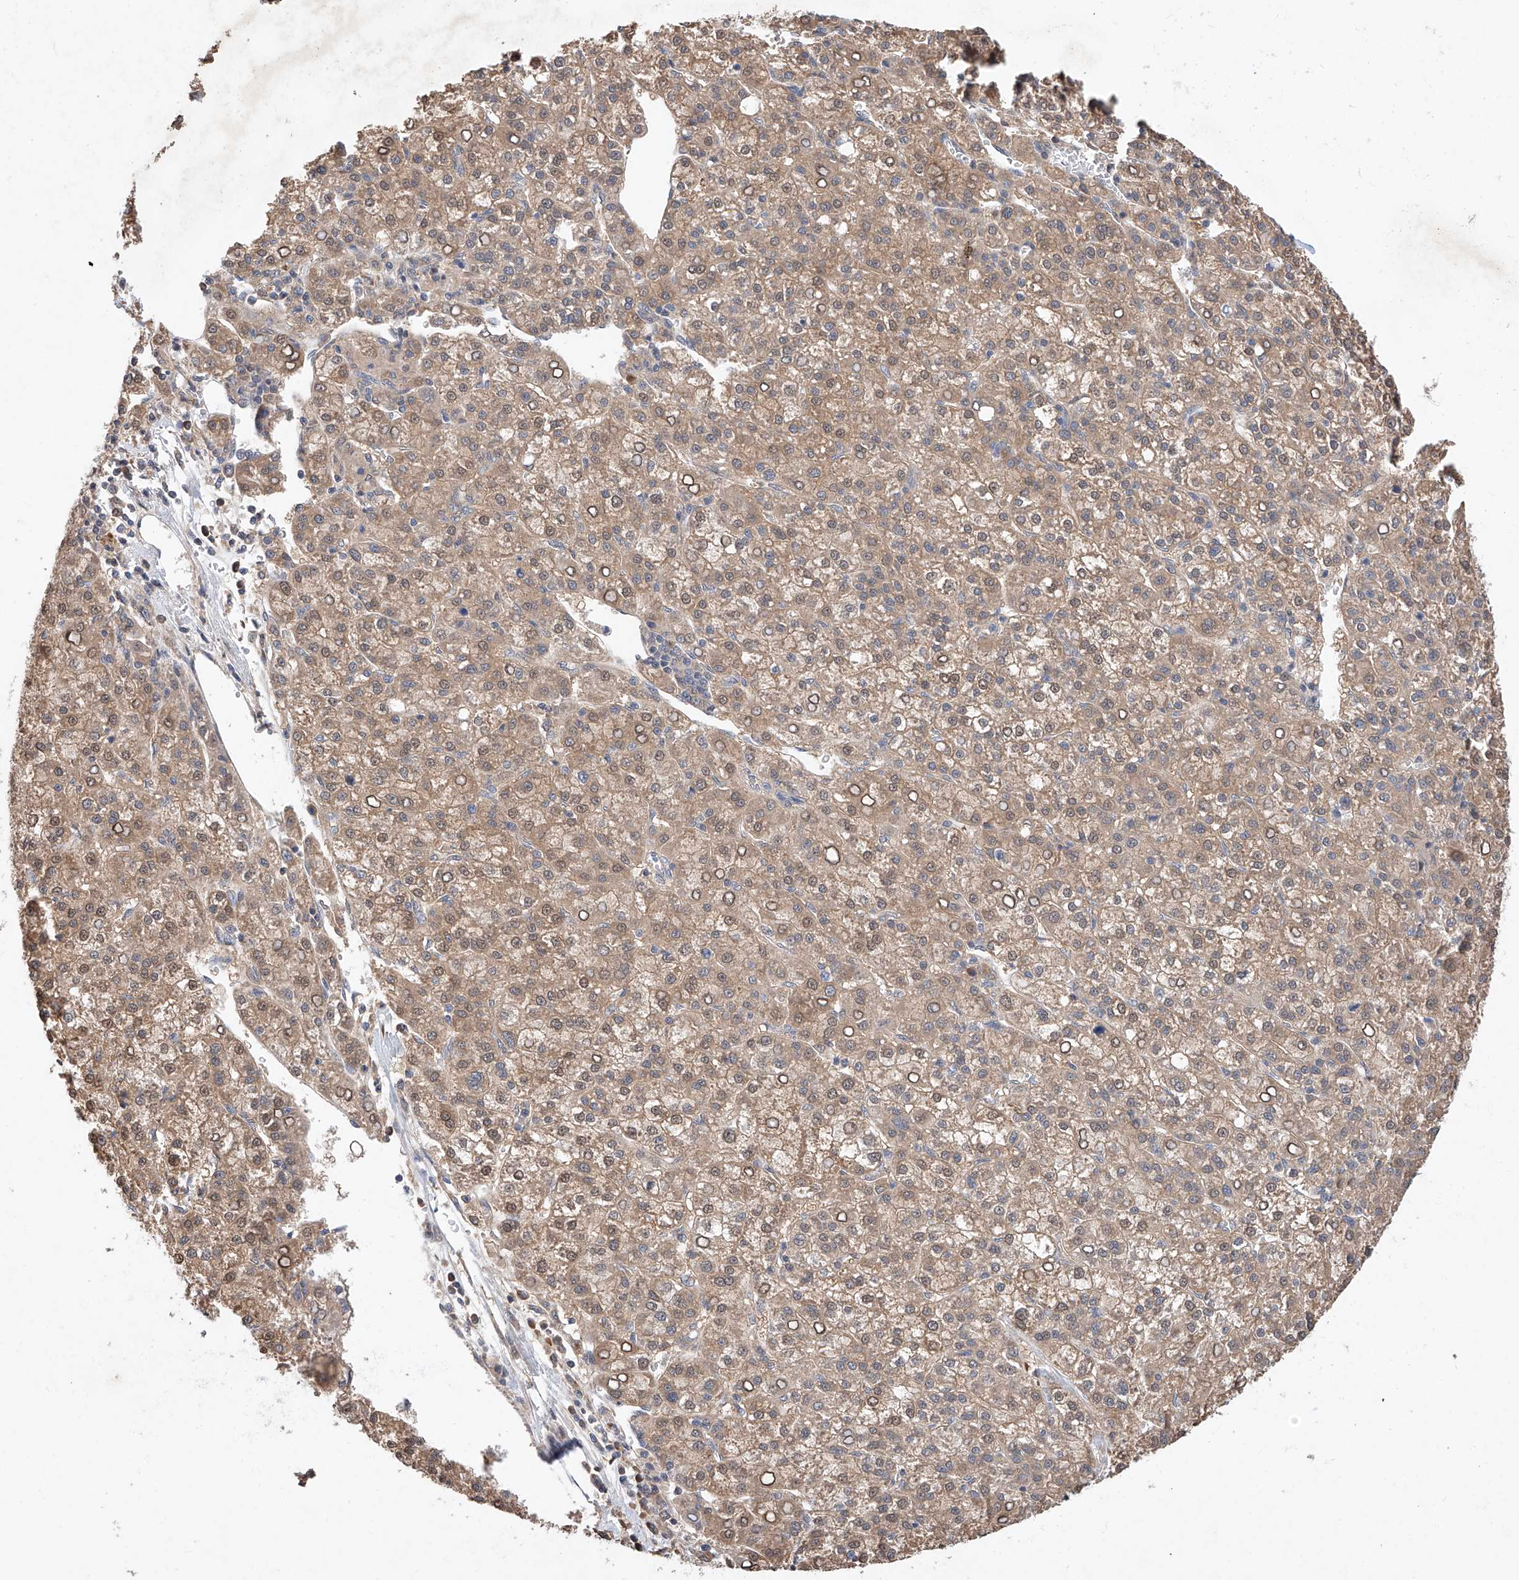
{"staining": {"intensity": "moderate", "quantity": ">75%", "location": "cytoplasmic/membranous,nuclear"}, "tissue": "liver cancer", "cell_type": "Tumor cells", "image_type": "cancer", "snomed": [{"axis": "morphology", "description": "Carcinoma, Hepatocellular, NOS"}, {"axis": "topography", "description": "Liver"}], "caption": "Immunohistochemistry (IHC) staining of liver cancer, which demonstrates medium levels of moderate cytoplasmic/membranous and nuclear expression in approximately >75% of tumor cells indicating moderate cytoplasmic/membranous and nuclear protein expression. The staining was performed using DAB (3,3'-diaminobenzidine) (brown) for protein detection and nuclei were counterstained in hematoxylin (blue).", "gene": "ZSCAN4", "patient": {"sex": "female", "age": 58}}